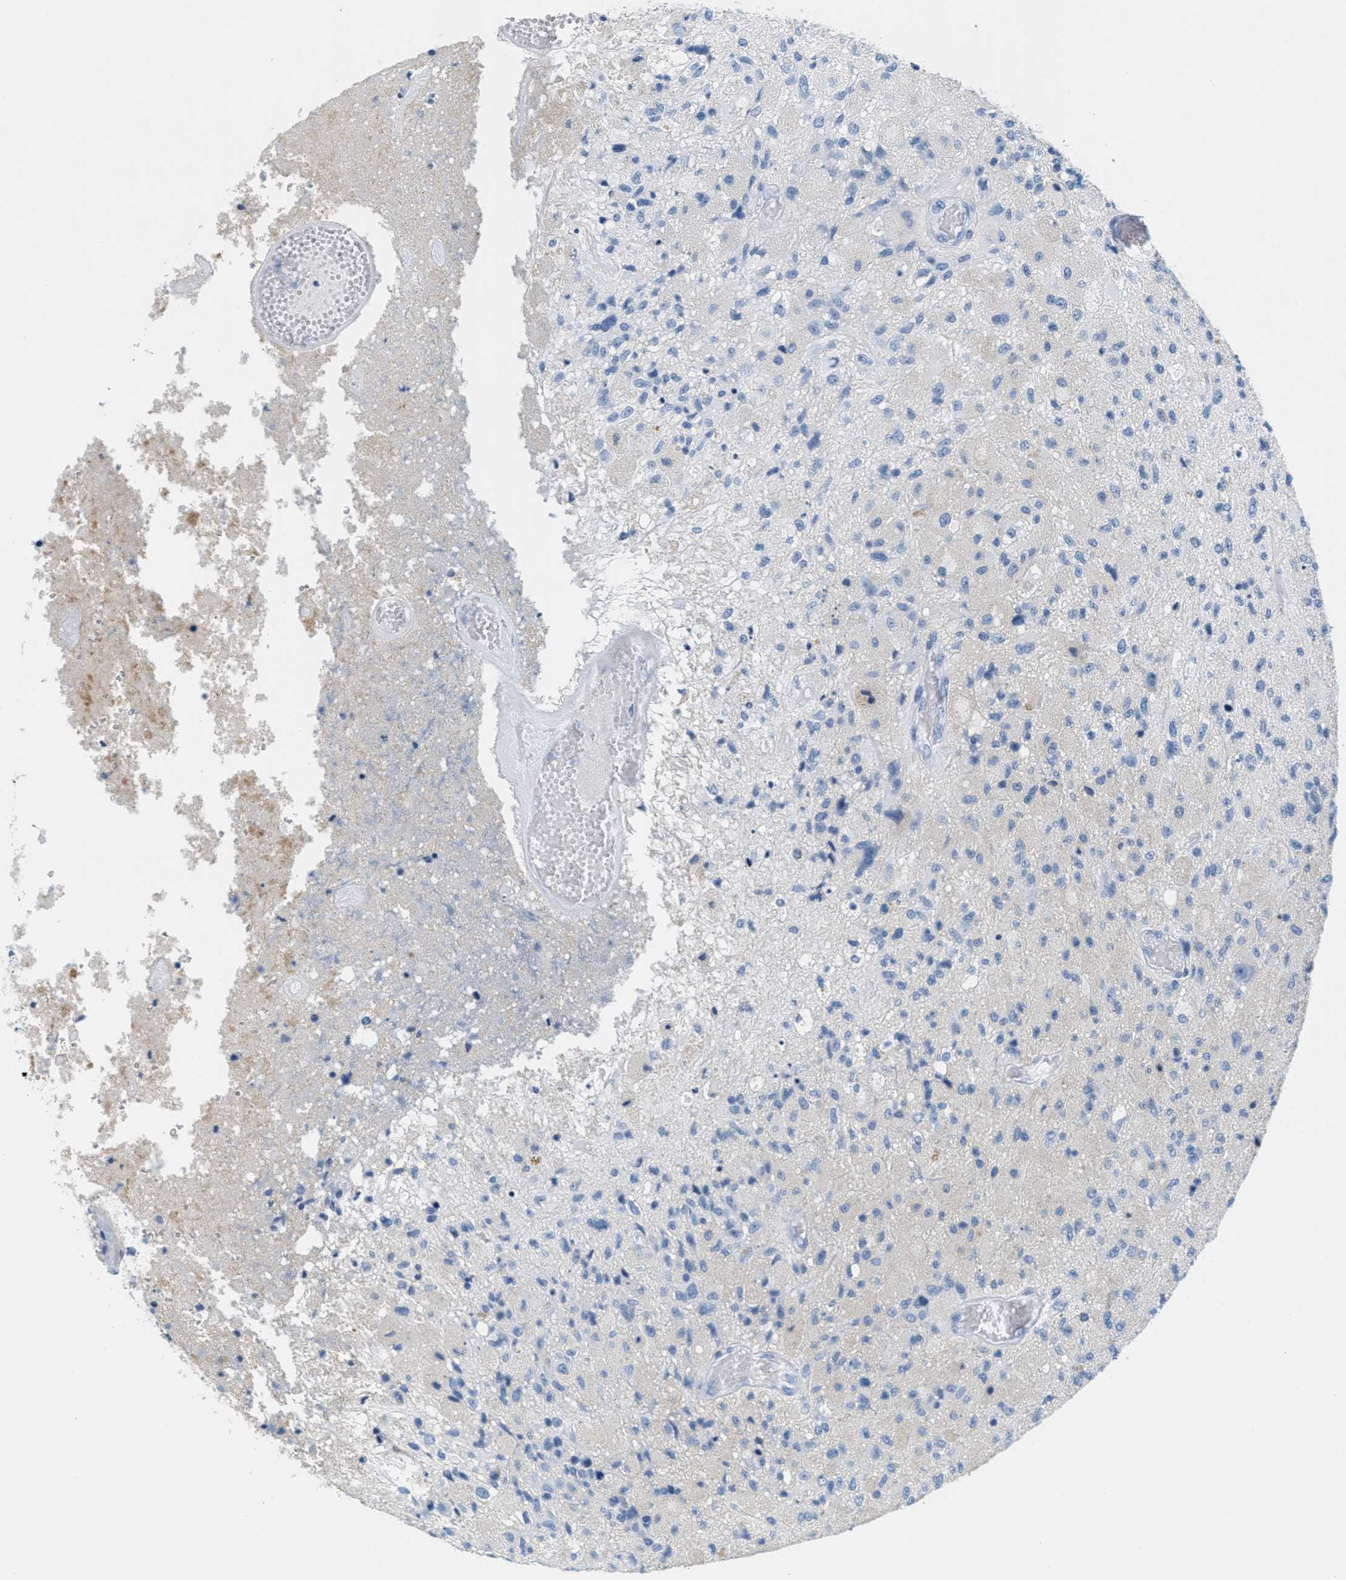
{"staining": {"intensity": "negative", "quantity": "none", "location": "none"}, "tissue": "glioma", "cell_type": "Tumor cells", "image_type": "cancer", "snomed": [{"axis": "morphology", "description": "Normal tissue, NOS"}, {"axis": "morphology", "description": "Glioma, malignant, High grade"}, {"axis": "topography", "description": "Cerebral cortex"}], "caption": "Tumor cells show no significant positivity in malignant glioma (high-grade). (Stains: DAB IHC with hematoxylin counter stain, Microscopy: brightfield microscopy at high magnification).", "gene": "GPM6A", "patient": {"sex": "male", "age": 77}}